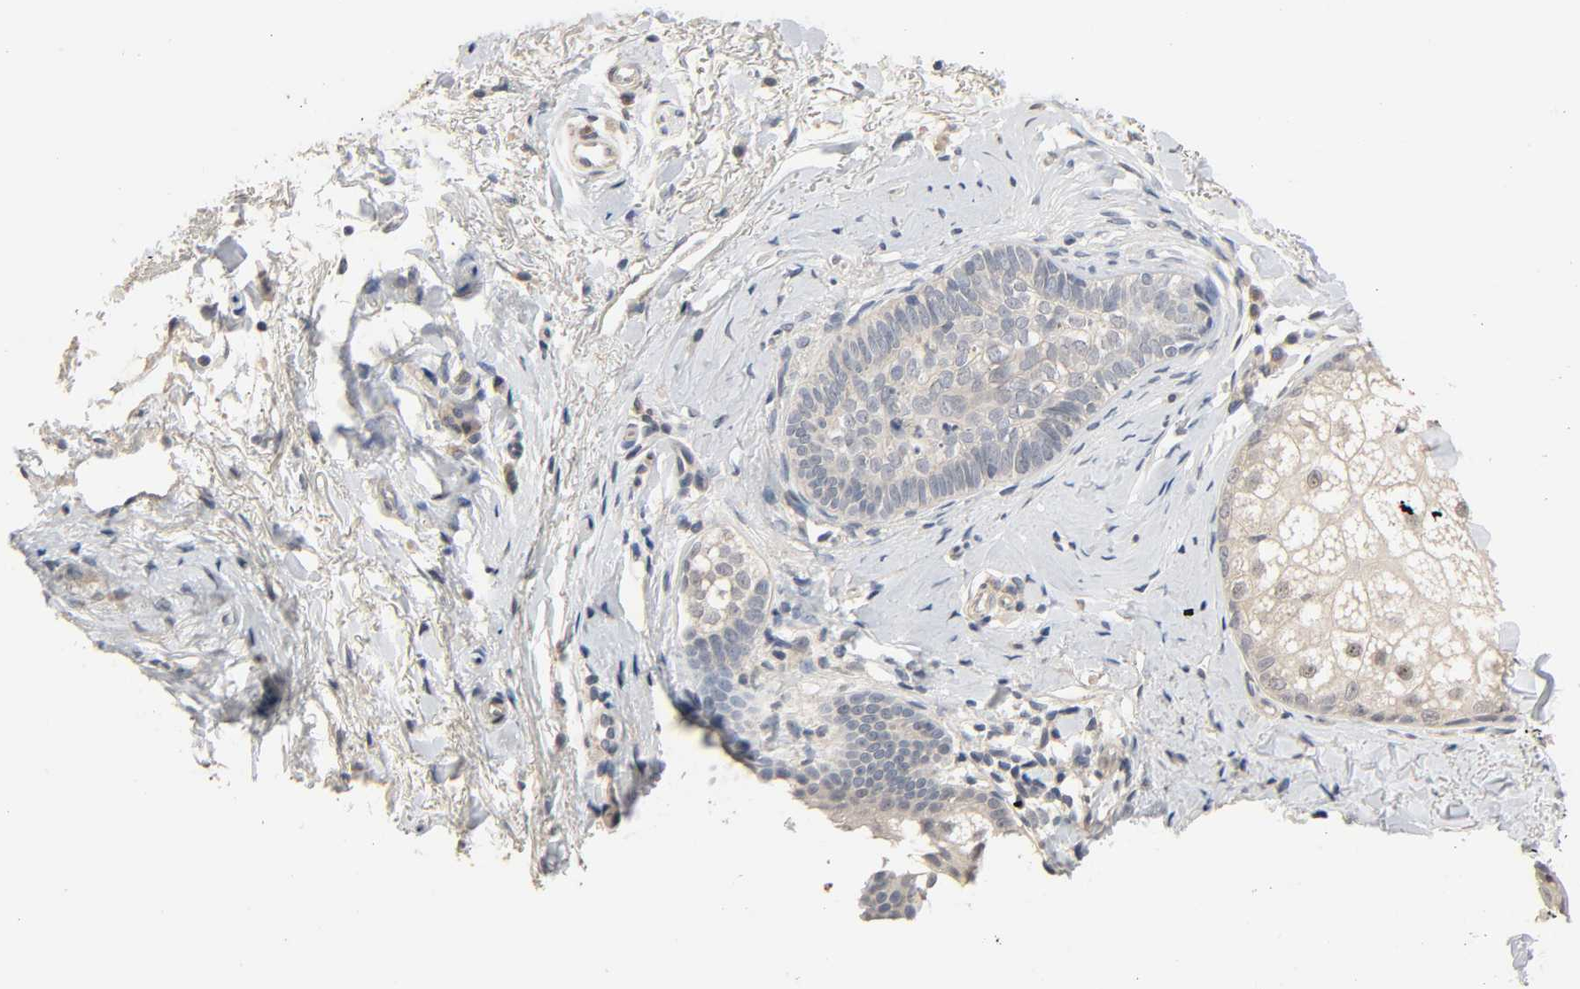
{"staining": {"intensity": "negative", "quantity": "none", "location": "none"}, "tissue": "skin cancer", "cell_type": "Tumor cells", "image_type": "cancer", "snomed": [{"axis": "morphology", "description": "Normal tissue, NOS"}, {"axis": "morphology", "description": "Basal cell carcinoma"}, {"axis": "topography", "description": "Skin"}], "caption": "A histopathology image of skin cancer (basal cell carcinoma) stained for a protein shows no brown staining in tumor cells. (Immunohistochemistry, brightfield microscopy, high magnification).", "gene": "MAGEA8", "patient": {"sex": "female", "age": 69}}